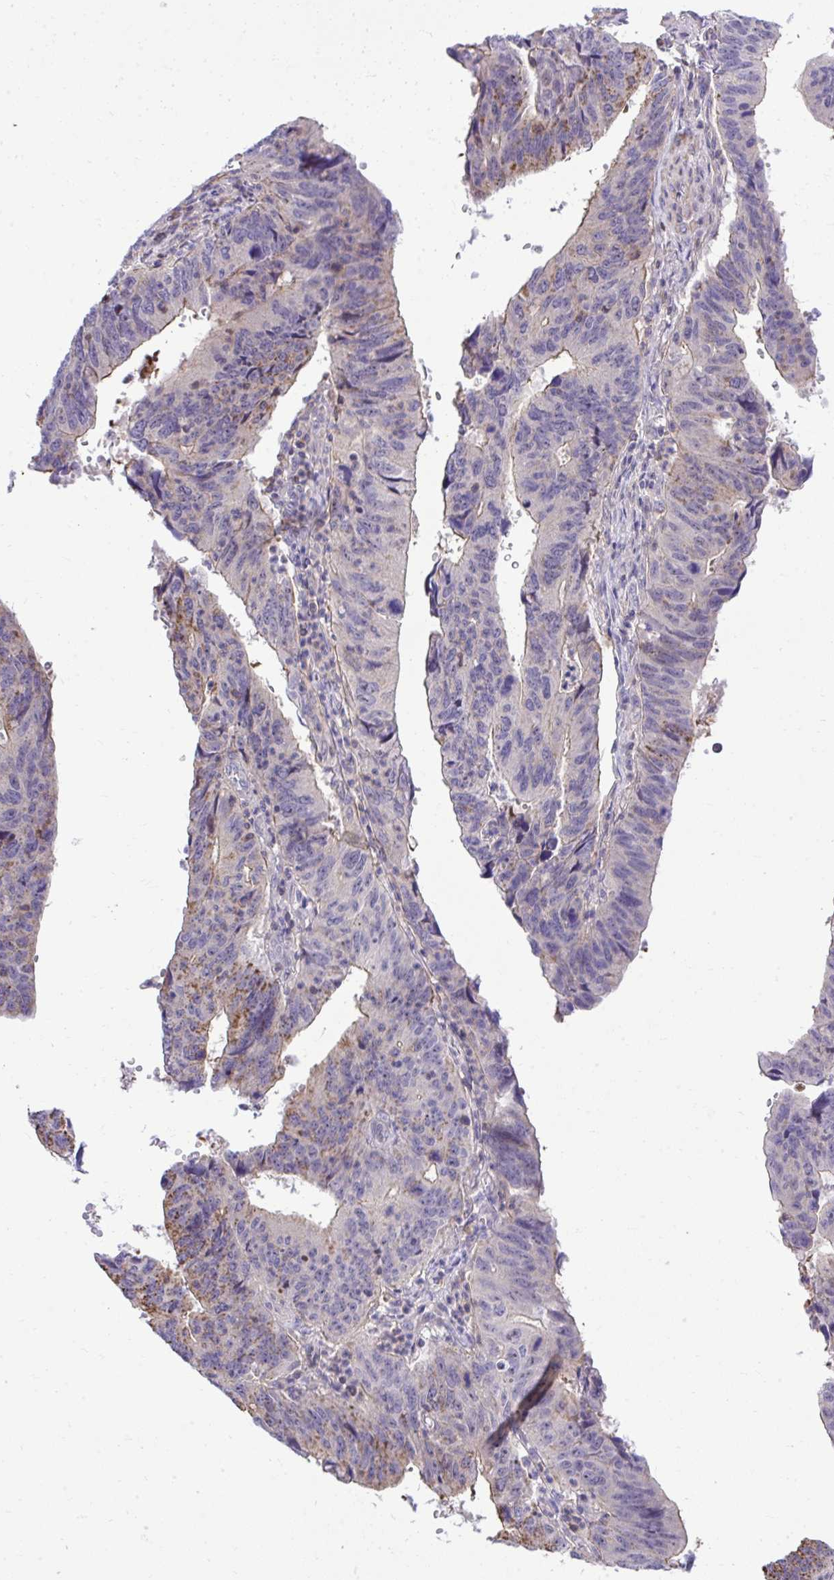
{"staining": {"intensity": "weak", "quantity": "<25%", "location": "cytoplasmic/membranous"}, "tissue": "stomach cancer", "cell_type": "Tumor cells", "image_type": "cancer", "snomed": [{"axis": "morphology", "description": "Adenocarcinoma, NOS"}, {"axis": "topography", "description": "Stomach"}], "caption": "IHC histopathology image of human stomach cancer (adenocarcinoma) stained for a protein (brown), which demonstrates no staining in tumor cells.", "gene": "GRK4", "patient": {"sex": "male", "age": 59}}